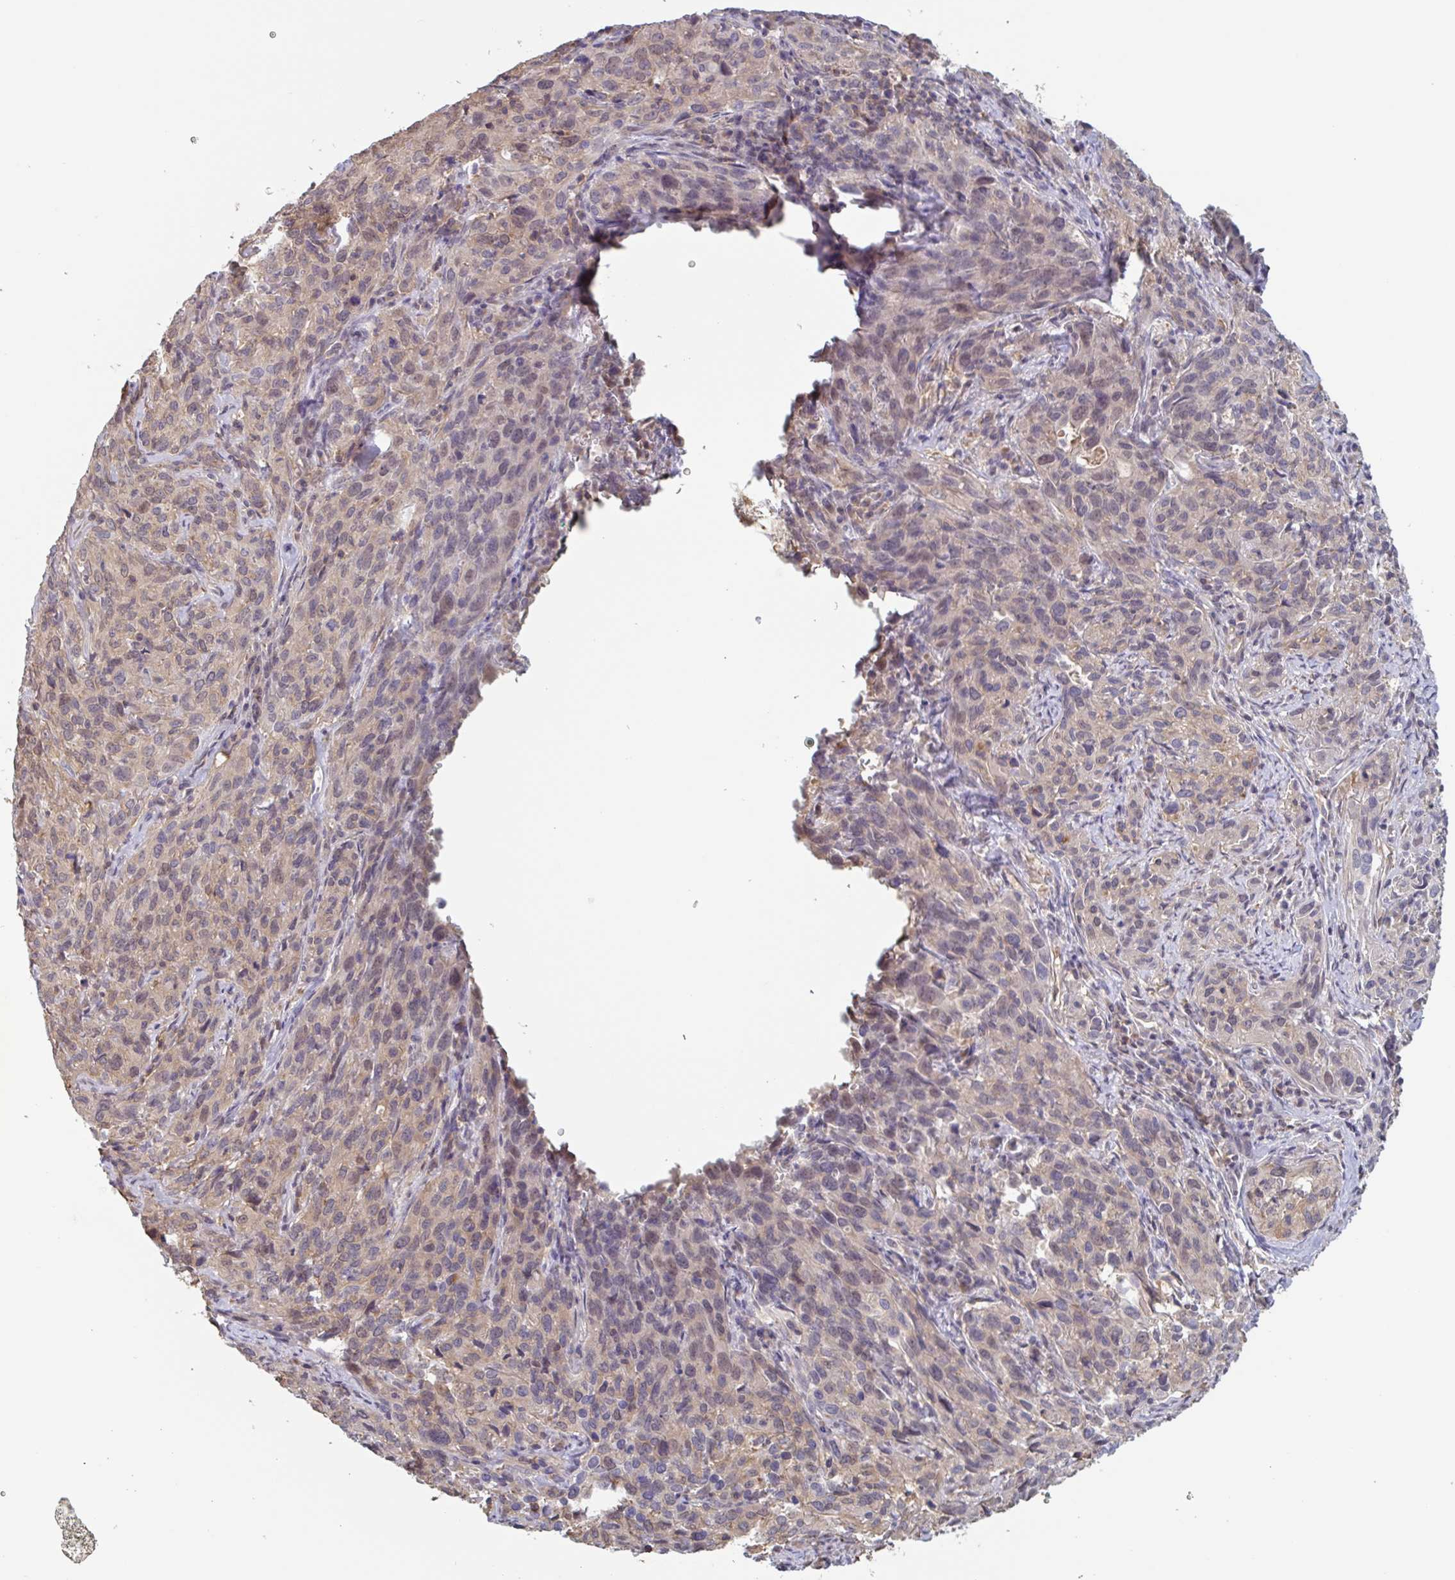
{"staining": {"intensity": "weak", "quantity": "<25%", "location": "cytoplasmic/membranous"}, "tissue": "cervical cancer", "cell_type": "Tumor cells", "image_type": "cancer", "snomed": [{"axis": "morphology", "description": "Squamous cell carcinoma, NOS"}, {"axis": "topography", "description": "Cervix"}], "caption": "Tumor cells show no significant positivity in cervical squamous cell carcinoma.", "gene": "OTOP2", "patient": {"sex": "female", "age": 51}}